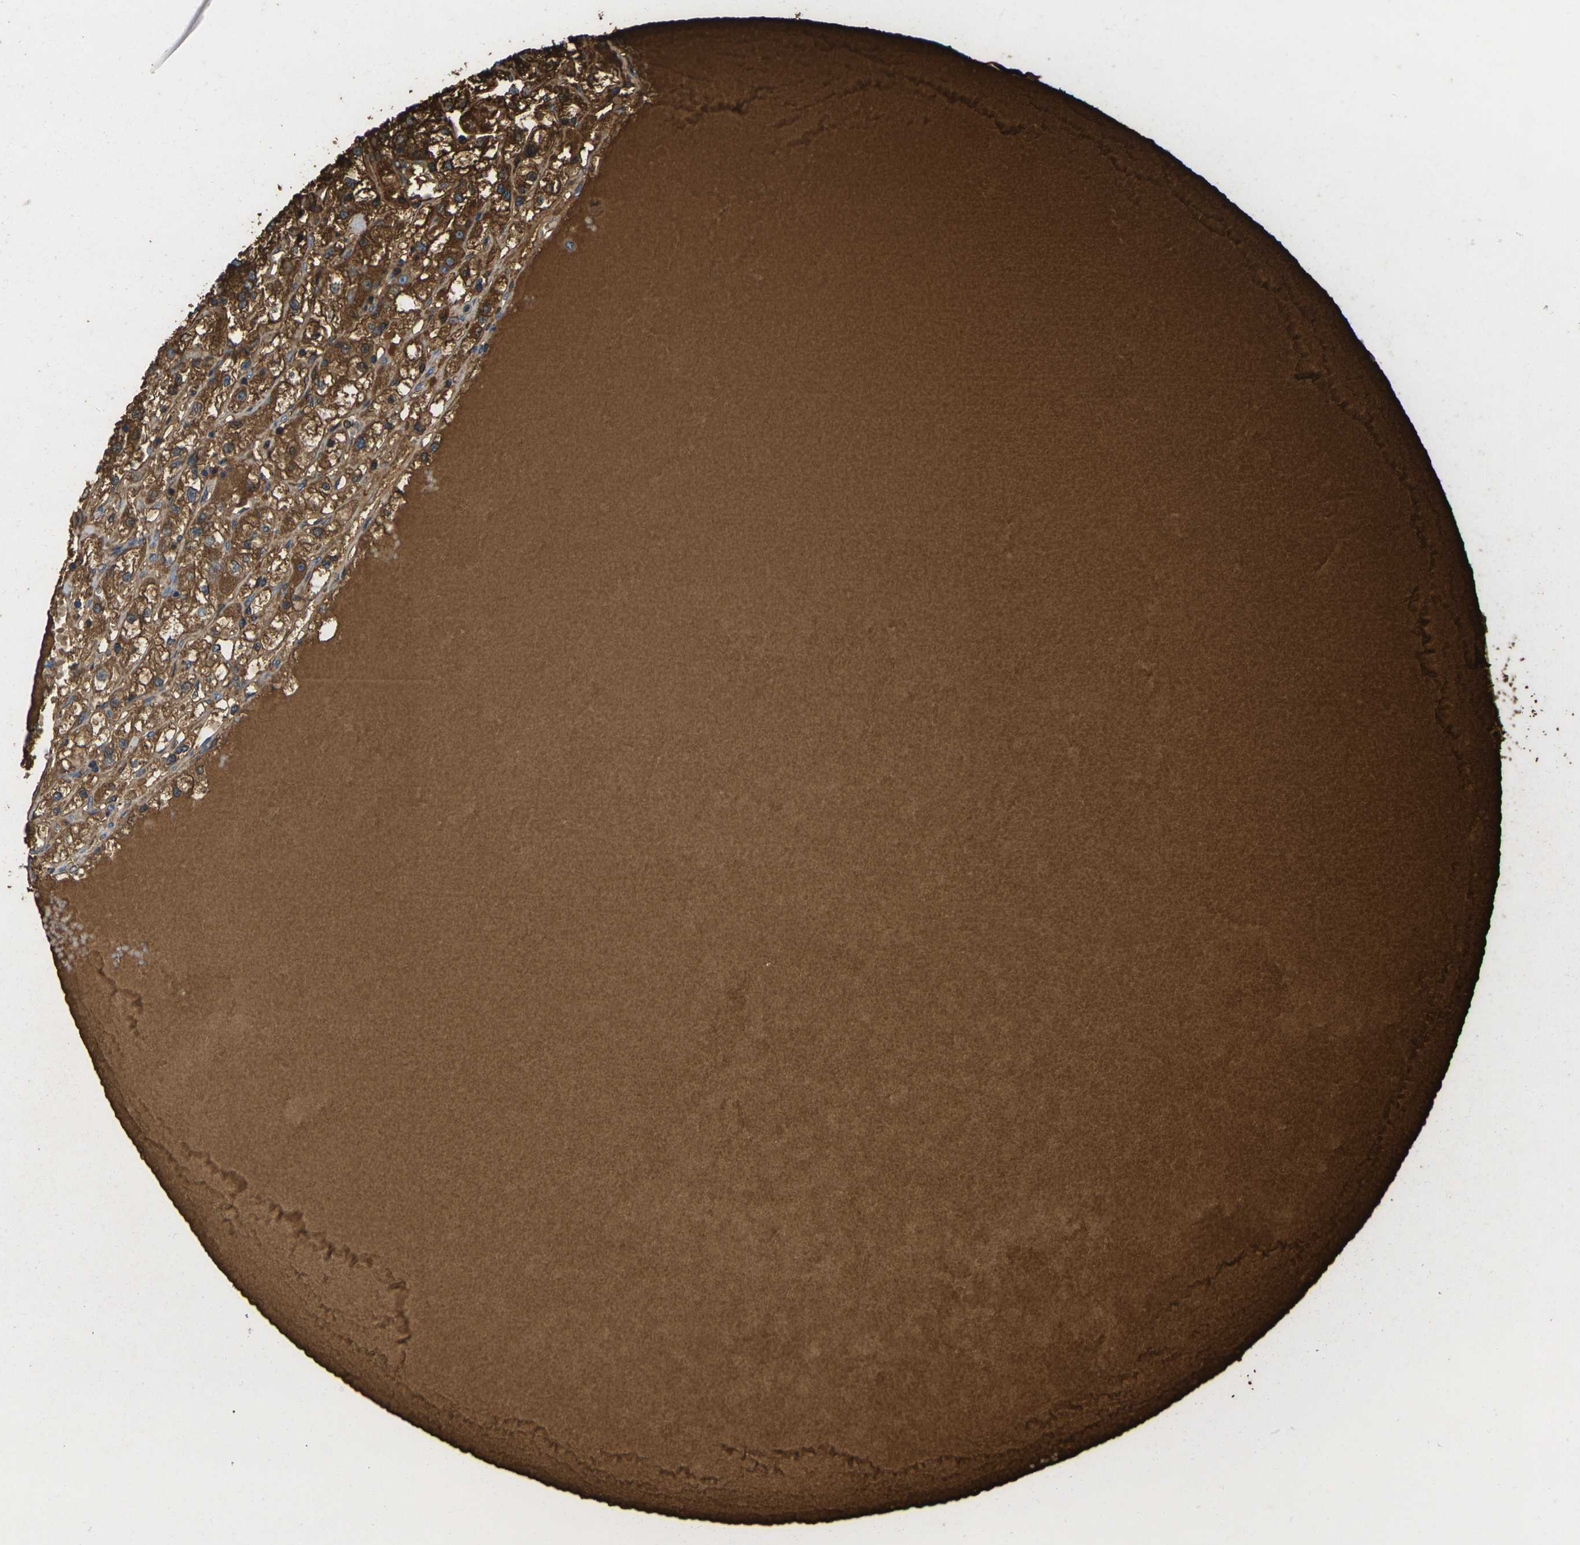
{"staining": {"intensity": "strong", "quantity": ">75%", "location": "cytoplasmic/membranous"}, "tissue": "renal cancer", "cell_type": "Tumor cells", "image_type": "cancer", "snomed": [{"axis": "morphology", "description": "Adenocarcinoma, NOS"}, {"axis": "topography", "description": "Kidney"}], "caption": "About >75% of tumor cells in adenocarcinoma (renal) show strong cytoplasmic/membranous protein positivity as visualized by brown immunohistochemical staining.", "gene": "PLCD1", "patient": {"sex": "male", "age": 56}}